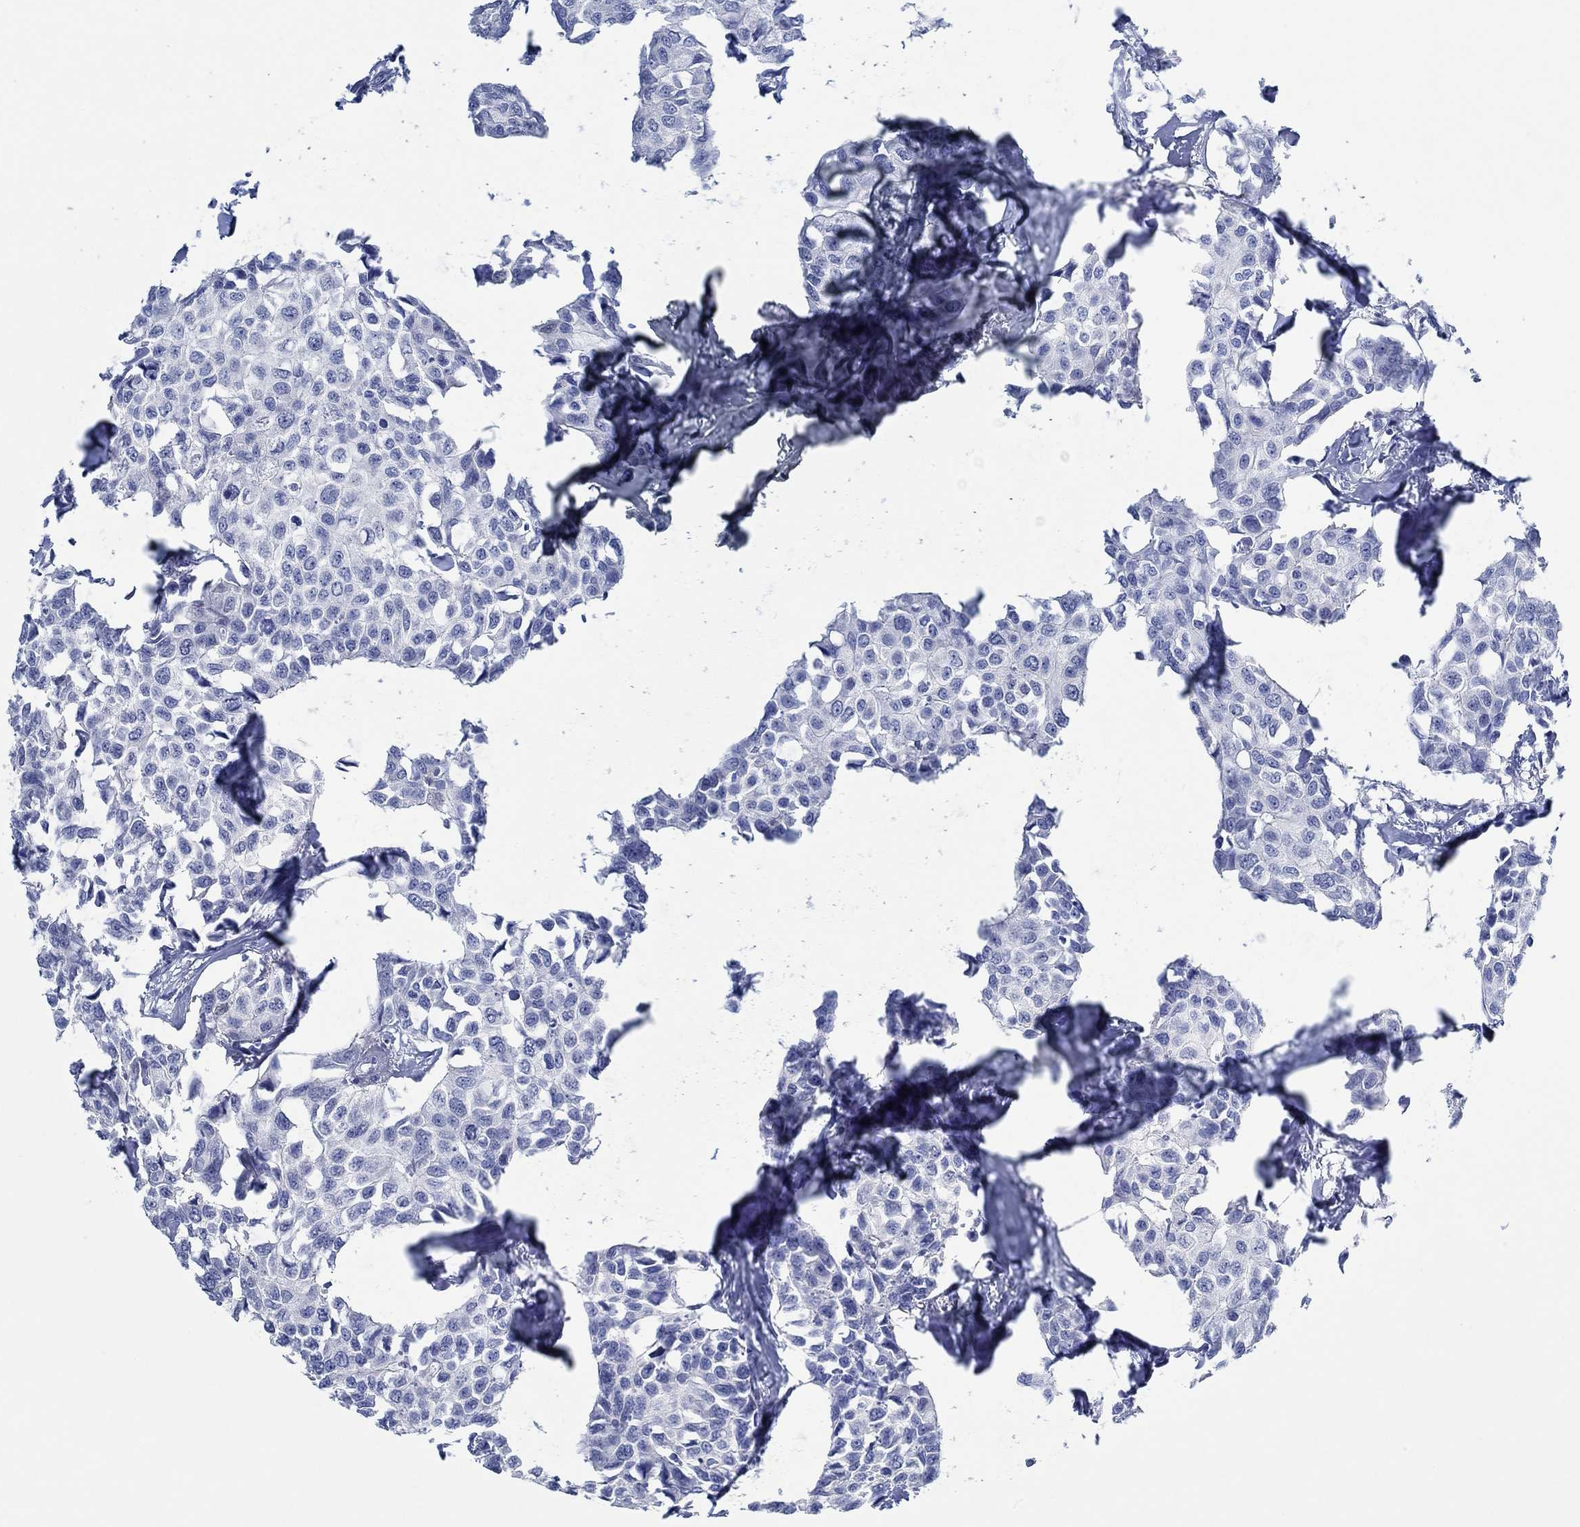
{"staining": {"intensity": "negative", "quantity": "none", "location": "none"}, "tissue": "breast cancer", "cell_type": "Tumor cells", "image_type": "cancer", "snomed": [{"axis": "morphology", "description": "Duct carcinoma"}, {"axis": "topography", "description": "Breast"}], "caption": "A high-resolution histopathology image shows IHC staining of breast cancer (infiltrating ductal carcinoma), which reveals no significant expression in tumor cells.", "gene": "ZNF671", "patient": {"sex": "female", "age": 80}}